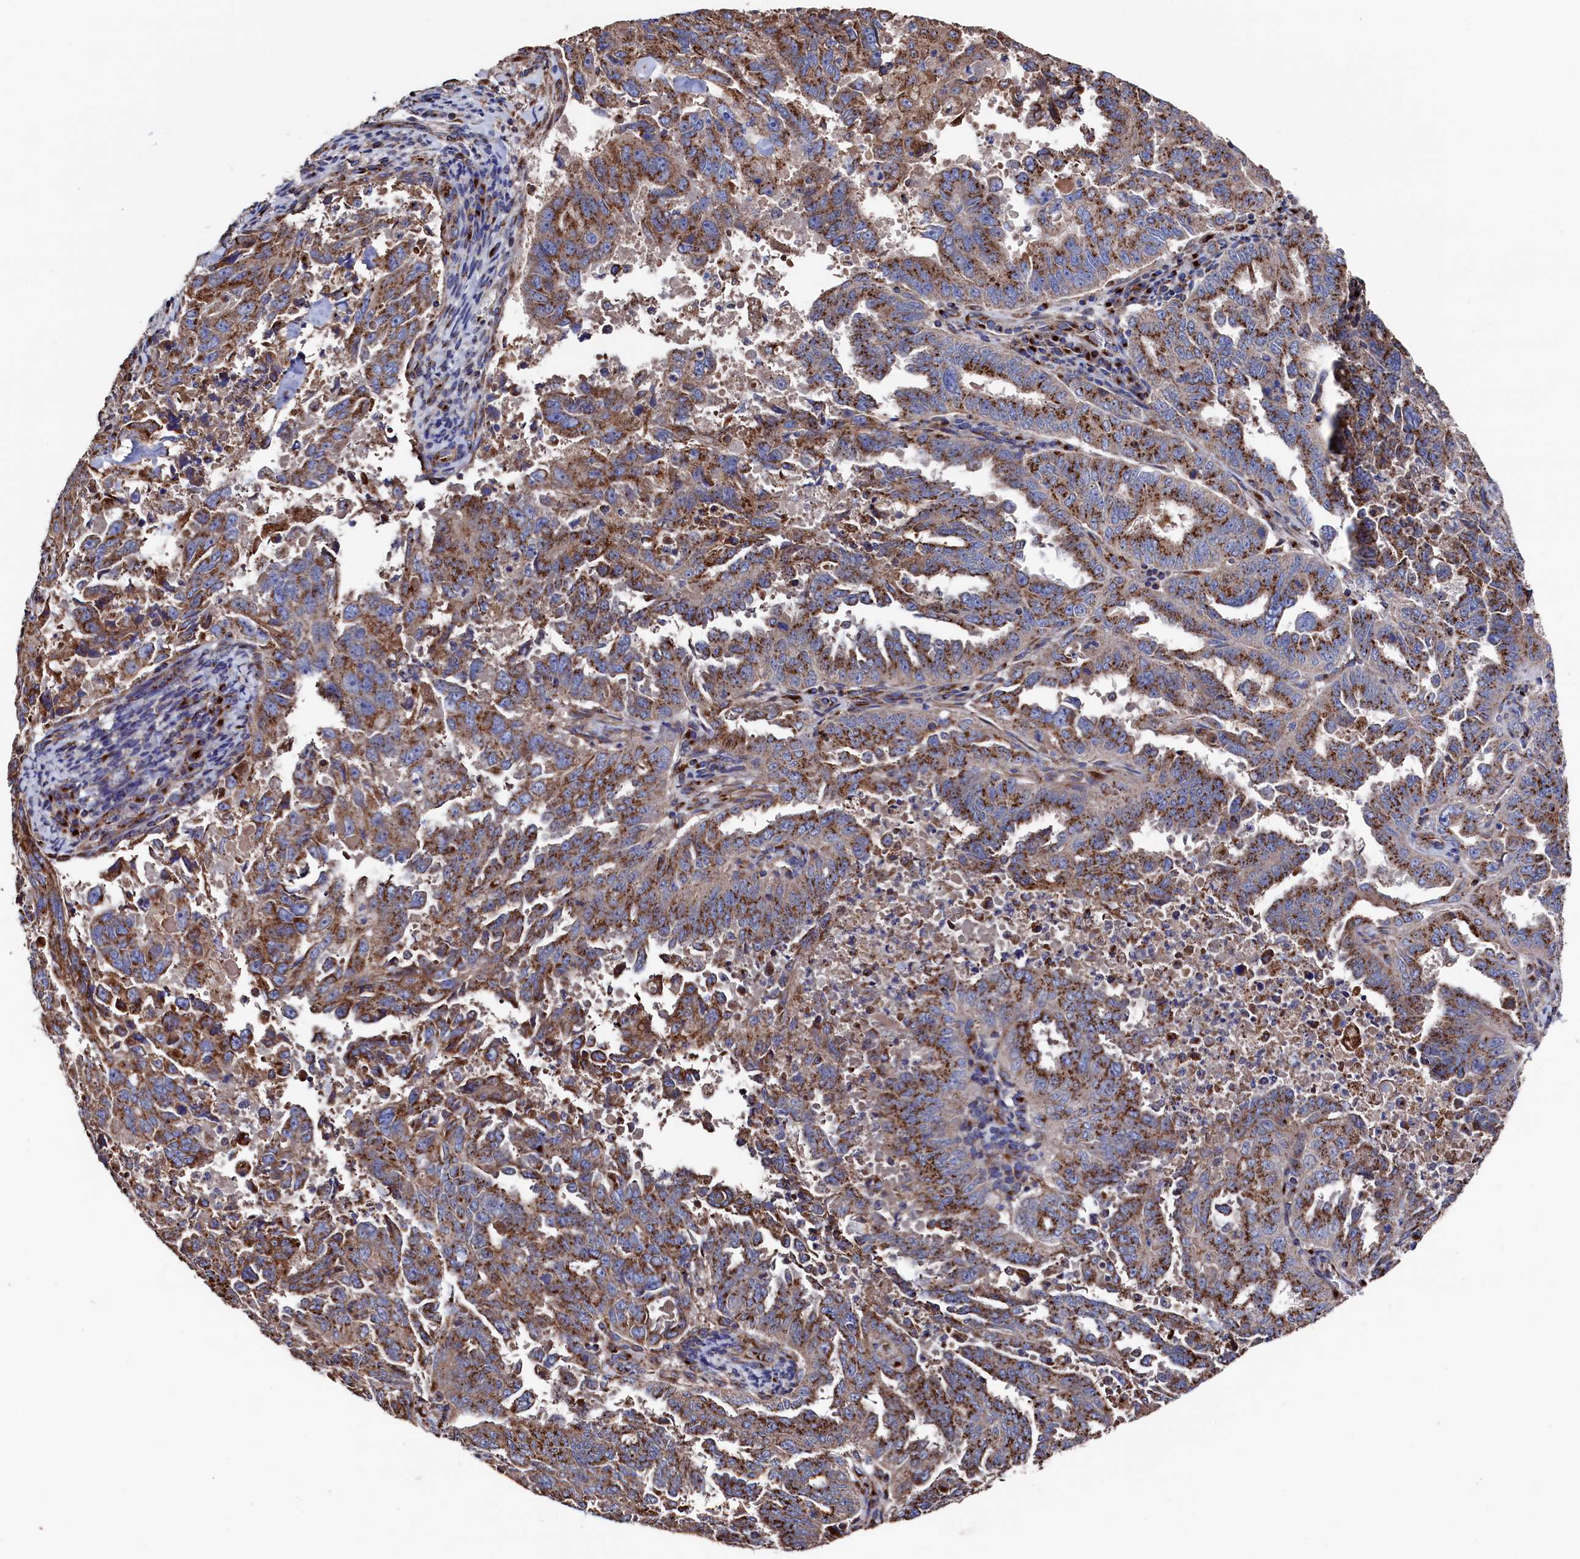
{"staining": {"intensity": "moderate", "quantity": ">75%", "location": "cytoplasmic/membranous"}, "tissue": "endometrial cancer", "cell_type": "Tumor cells", "image_type": "cancer", "snomed": [{"axis": "morphology", "description": "Adenocarcinoma, NOS"}, {"axis": "topography", "description": "Endometrium"}], "caption": "Immunohistochemistry (IHC) (DAB) staining of endometrial adenocarcinoma demonstrates moderate cytoplasmic/membranous protein expression in approximately >75% of tumor cells.", "gene": "PRRC1", "patient": {"sex": "female", "age": 65}}